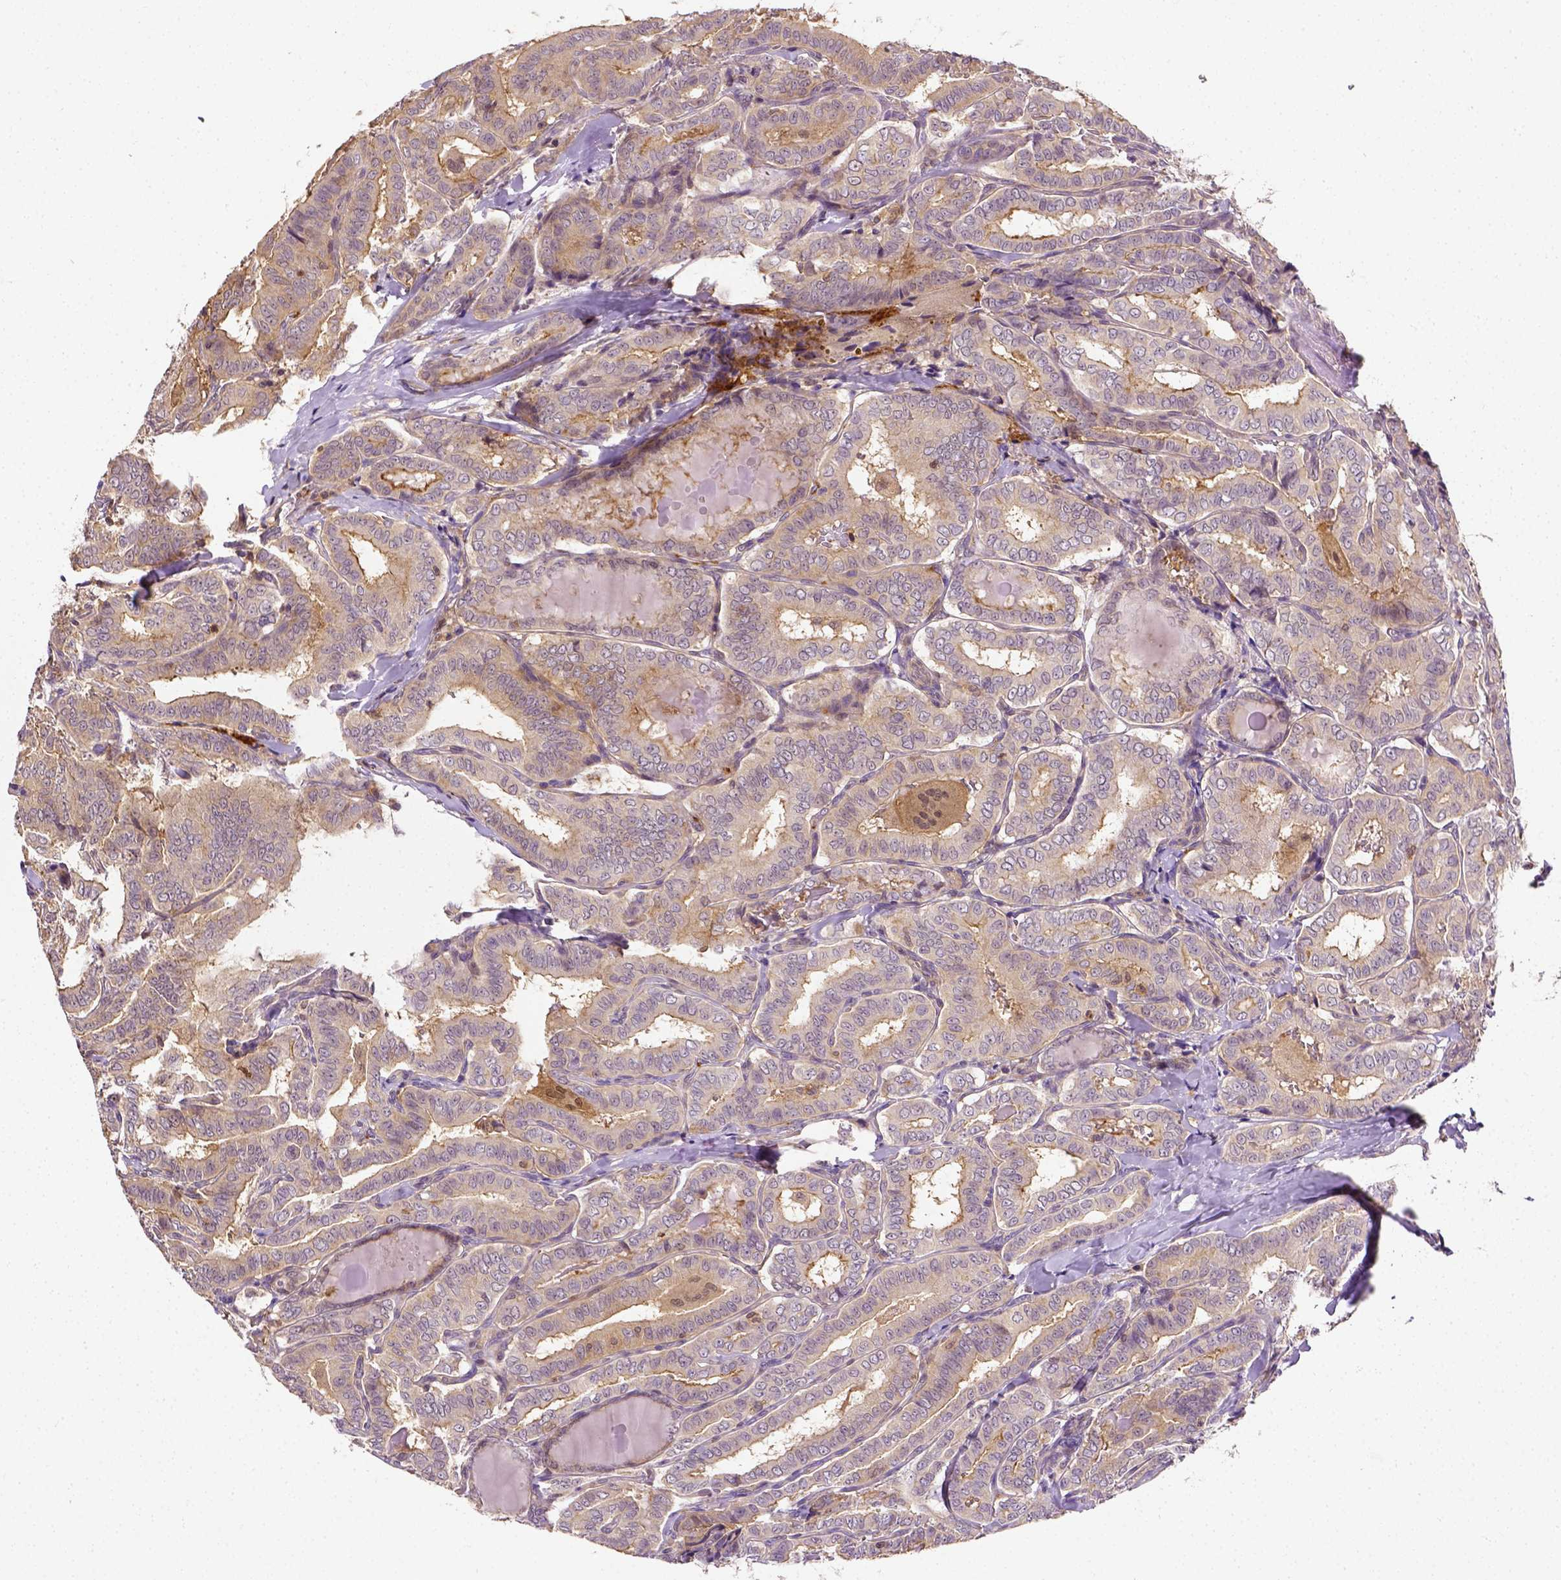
{"staining": {"intensity": "weak", "quantity": ">75%", "location": "cytoplasmic/membranous"}, "tissue": "thyroid cancer", "cell_type": "Tumor cells", "image_type": "cancer", "snomed": [{"axis": "morphology", "description": "Papillary adenocarcinoma, NOS"}, {"axis": "morphology", "description": "Papillary adenoma metastatic"}, {"axis": "topography", "description": "Thyroid gland"}], "caption": "Human thyroid cancer (papillary adenocarcinoma) stained with a brown dye shows weak cytoplasmic/membranous positive expression in about >75% of tumor cells.", "gene": "MATK", "patient": {"sex": "female", "age": 50}}